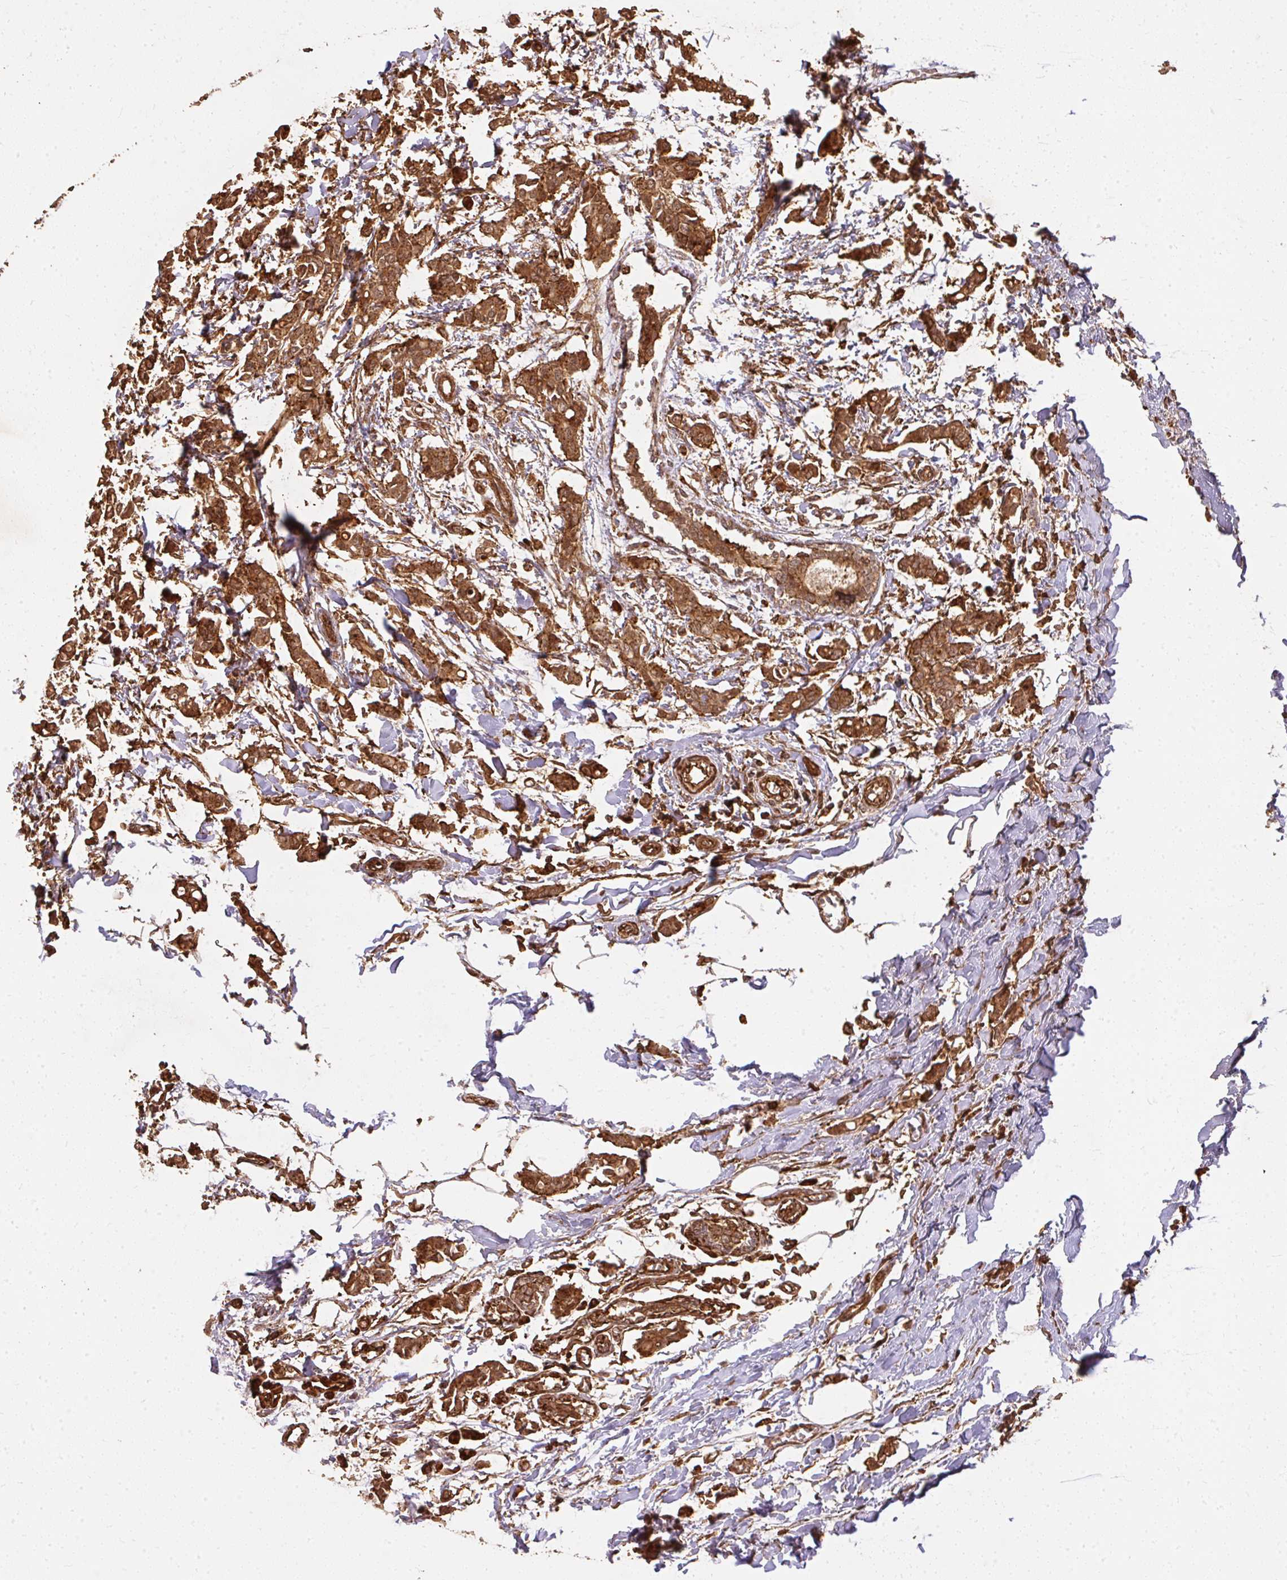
{"staining": {"intensity": "strong", "quantity": ">75%", "location": "cytoplasmic/membranous"}, "tissue": "breast cancer", "cell_type": "Tumor cells", "image_type": "cancer", "snomed": [{"axis": "morphology", "description": "Duct carcinoma"}, {"axis": "topography", "description": "Breast"}], "caption": "The immunohistochemical stain labels strong cytoplasmic/membranous staining in tumor cells of breast infiltrating ductal carcinoma tissue.", "gene": "GNS", "patient": {"sex": "female", "age": 41}}